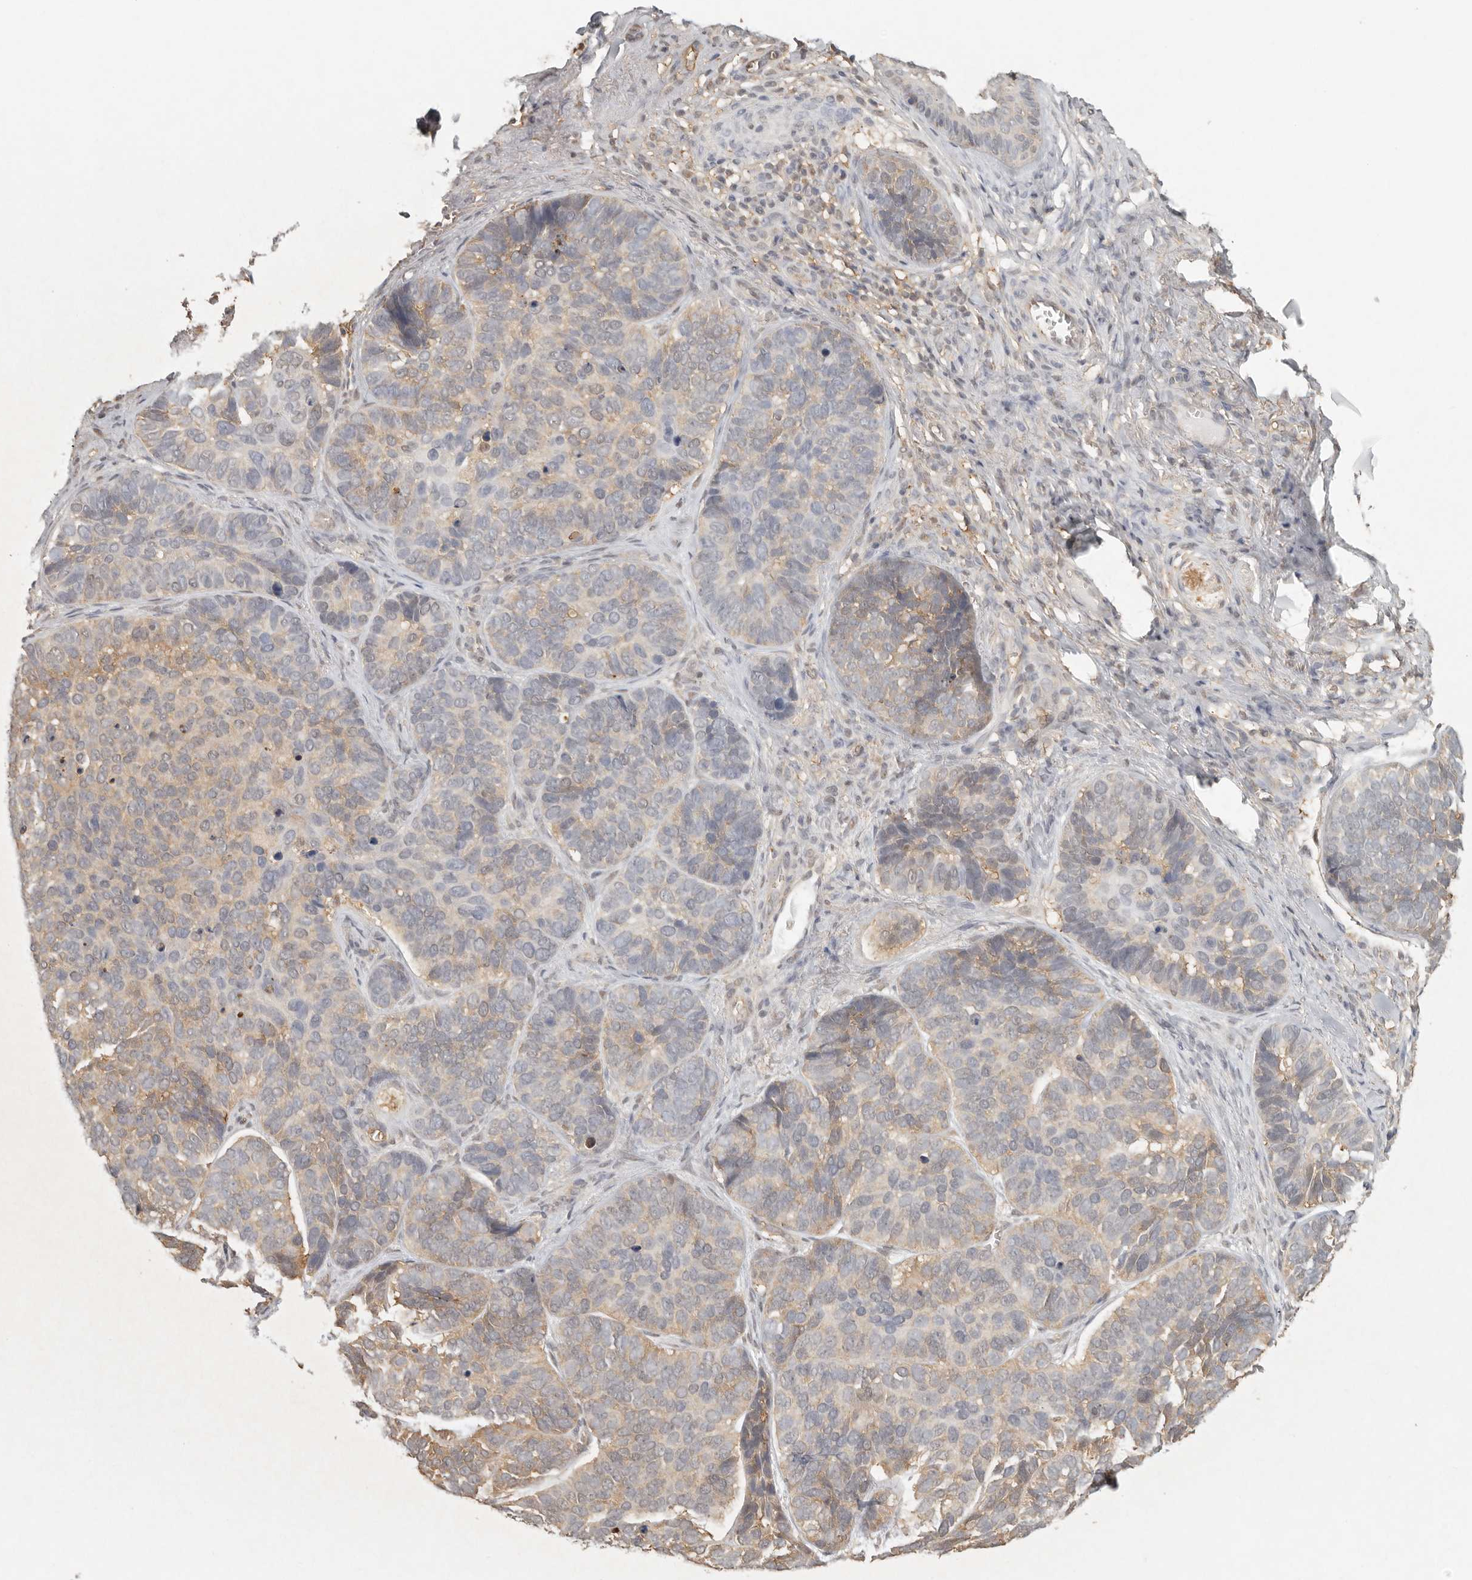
{"staining": {"intensity": "weak", "quantity": "25%-75%", "location": "cytoplasmic/membranous"}, "tissue": "skin cancer", "cell_type": "Tumor cells", "image_type": "cancer", "snomed": [{"axis": "morphology", "description": "Basal cell carcinoma"}, {"axis": "topography", "description": "Skin"}], "caption": "Skin cancer (basal cell carcinoma) tissue shows weak cytoplasmic/membranous positivity in approximately 25%-75% of tumor cells, visualized by immunohistochemistry. Nuclei are stained in blue.", "gene": "PSMA5", "patient": {"sex": "male", "age": 62}}